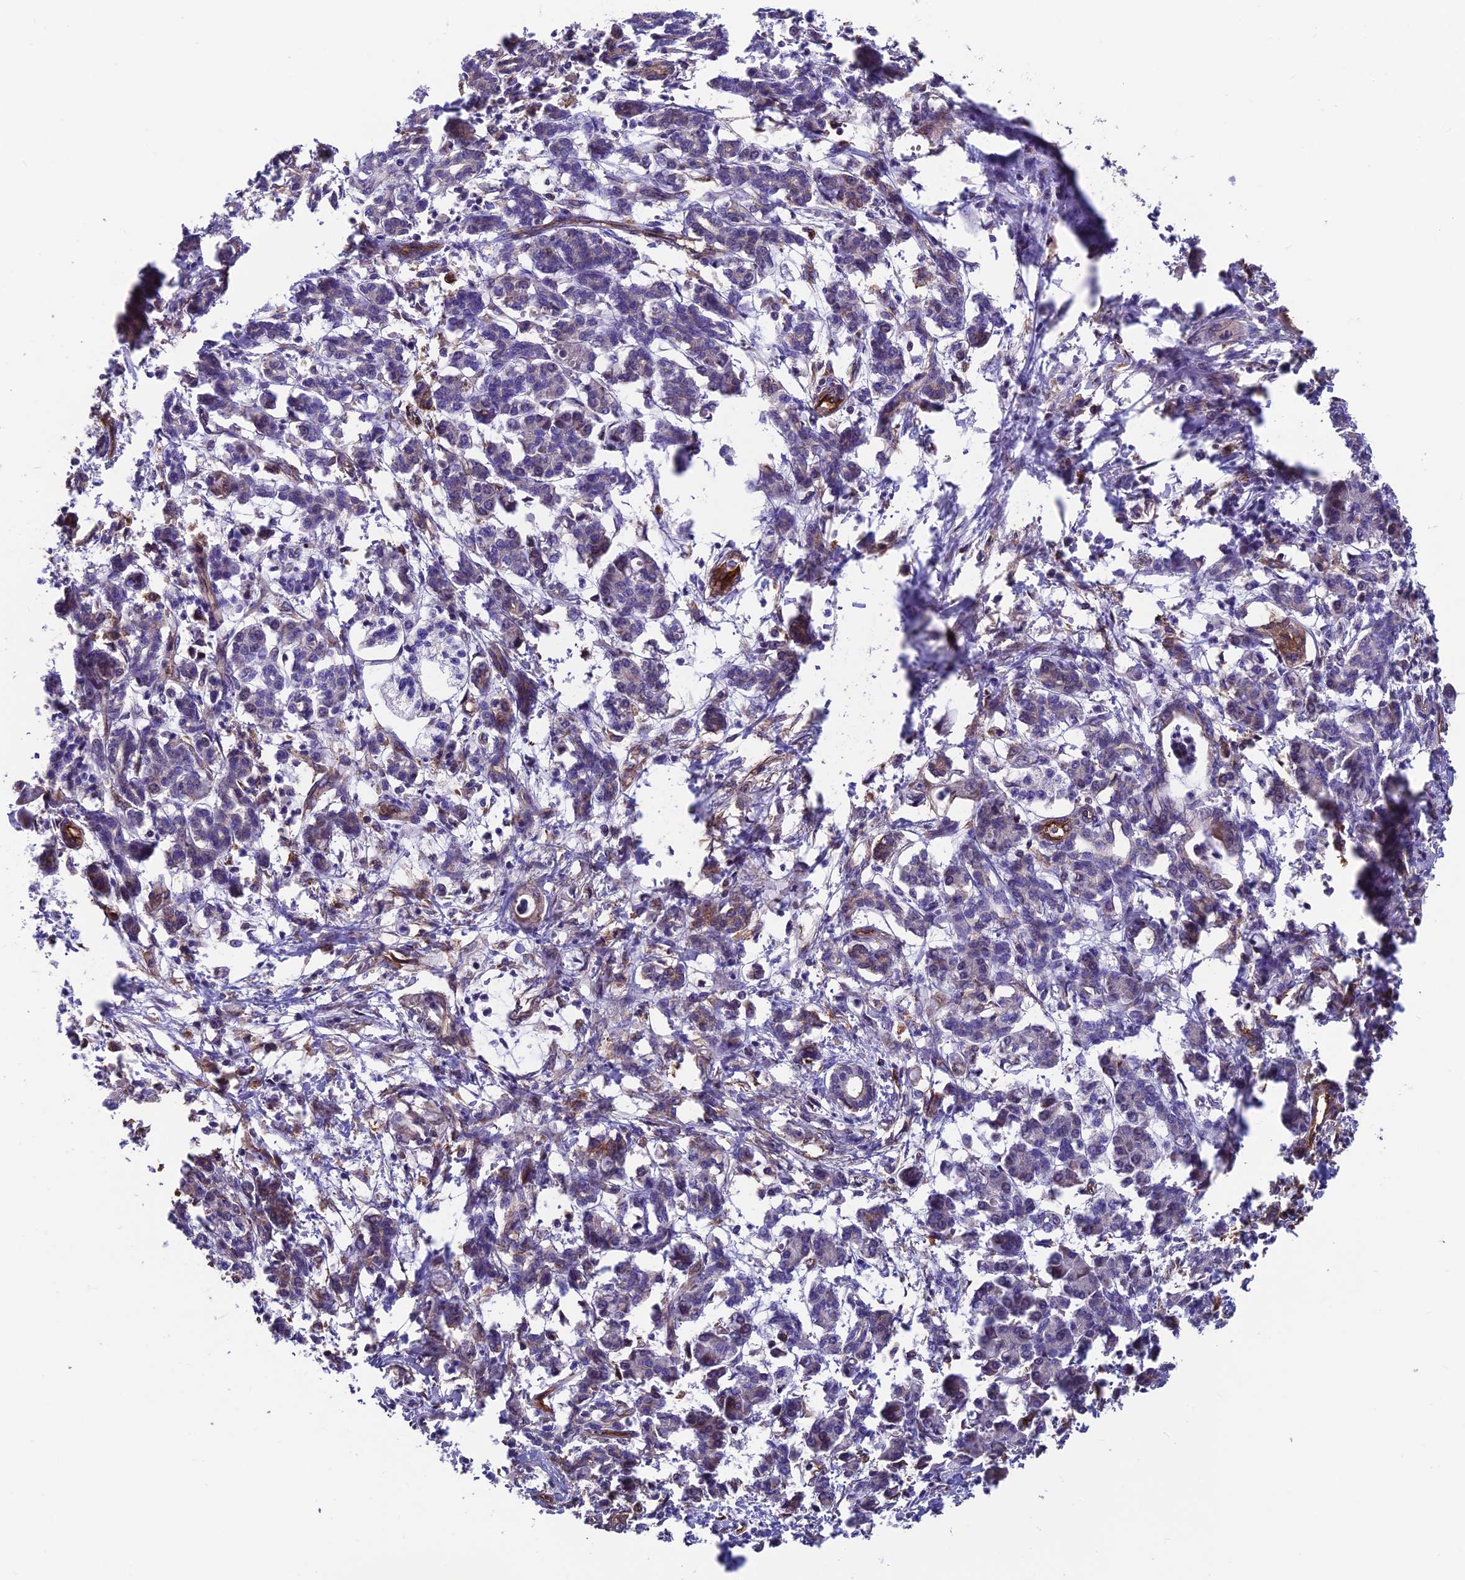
{"staining": {"intensity": "negative", "quantity": "none", "location": "none"}, "tissue": "pancreatic cancer", "cell_type": "Tumor cells", "image_type": "cancer", "snomed": [{"axis": "morphology", "description": "Adenocarcinoma, NOS"}, {"axis": "topography", "description": "Pancreas"}], "caption": "A micrograph of human pancreatic adenocarcinoma is negative for staining in tumor cells.", "gene": "RTN4RL1", "patient": {"sex": "female", "age": 55}}